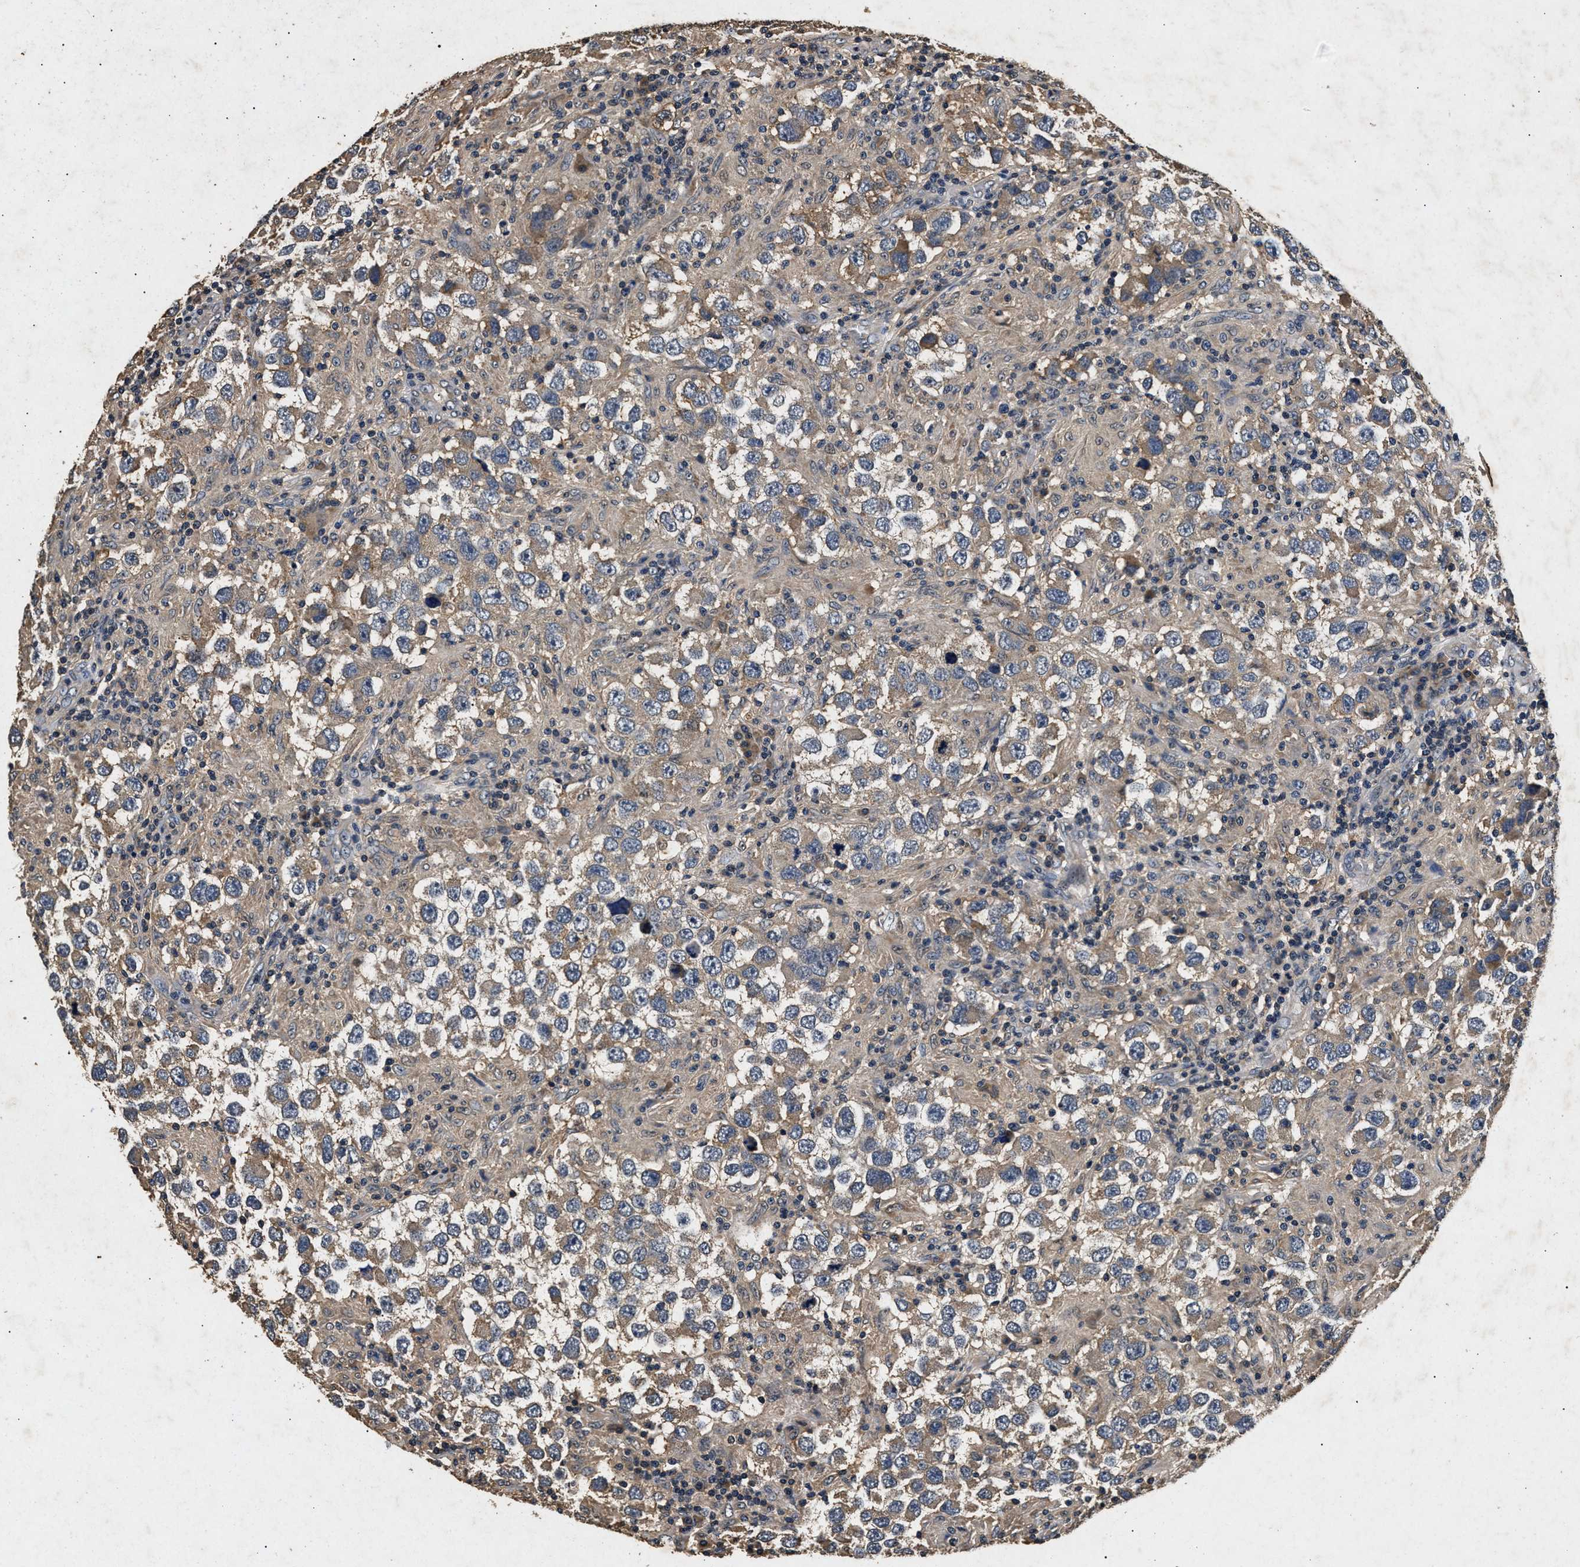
{"staining": {"intensity": "weak", "quantity": ">75%", "location": "cytoplasmic/membranous"}, "tissue": "testis cancer", "cell_type": "Tumor cells", "image_type": "cancer", "snomed": [{"axis": "morphology", "description": "Carcinoma, Embryonal, NOS"}, {"axis": "topography", "description": "Testis"}], "caption": "Testis cancer (embryonal carcinoma) stained for a protein shows weak cytoplasmic/membranous positivity in tumor cells.", "gene": "PPP1CC", "patient": {"sex": "male", "age": 21}}